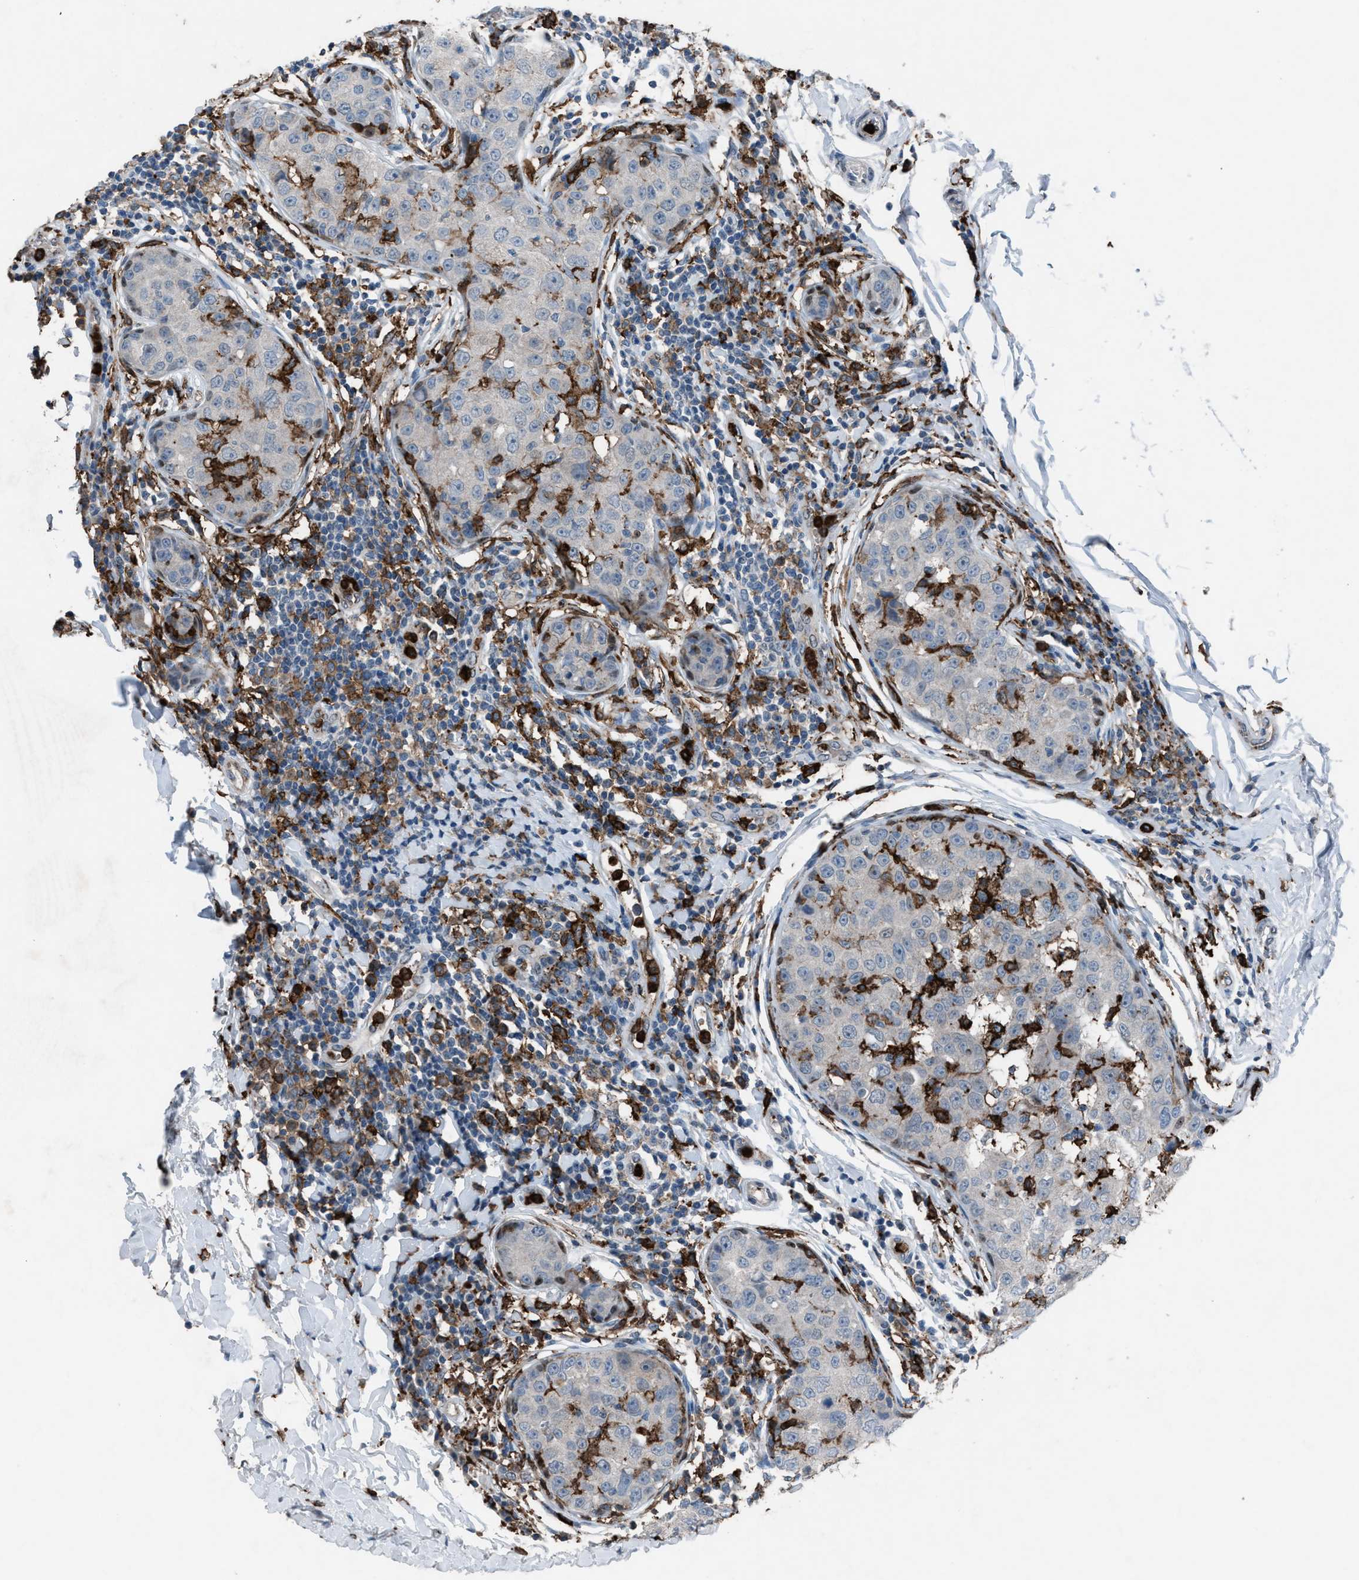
{"staining": {"intensity": "negative", "quantity": "none", "location": "none"}, "tissue": "breast cancer", "cell_type": "Tumor cells", "image_type": "cancer", "snomed": [{"axis": "morphology", "description": "Duct carcinoma"}, {"axis": "topography", "description": "Breast"}], "caption": "A photomicrograph of human breast invasive ductal carcinoma is negative for staining in tumor cells. The staining is performed using DAB brown chromogen with nuclei counter-stained in using hematoxylin.", "gene": "FCER1G", "patient": {"sex": "female", "age": 27}}